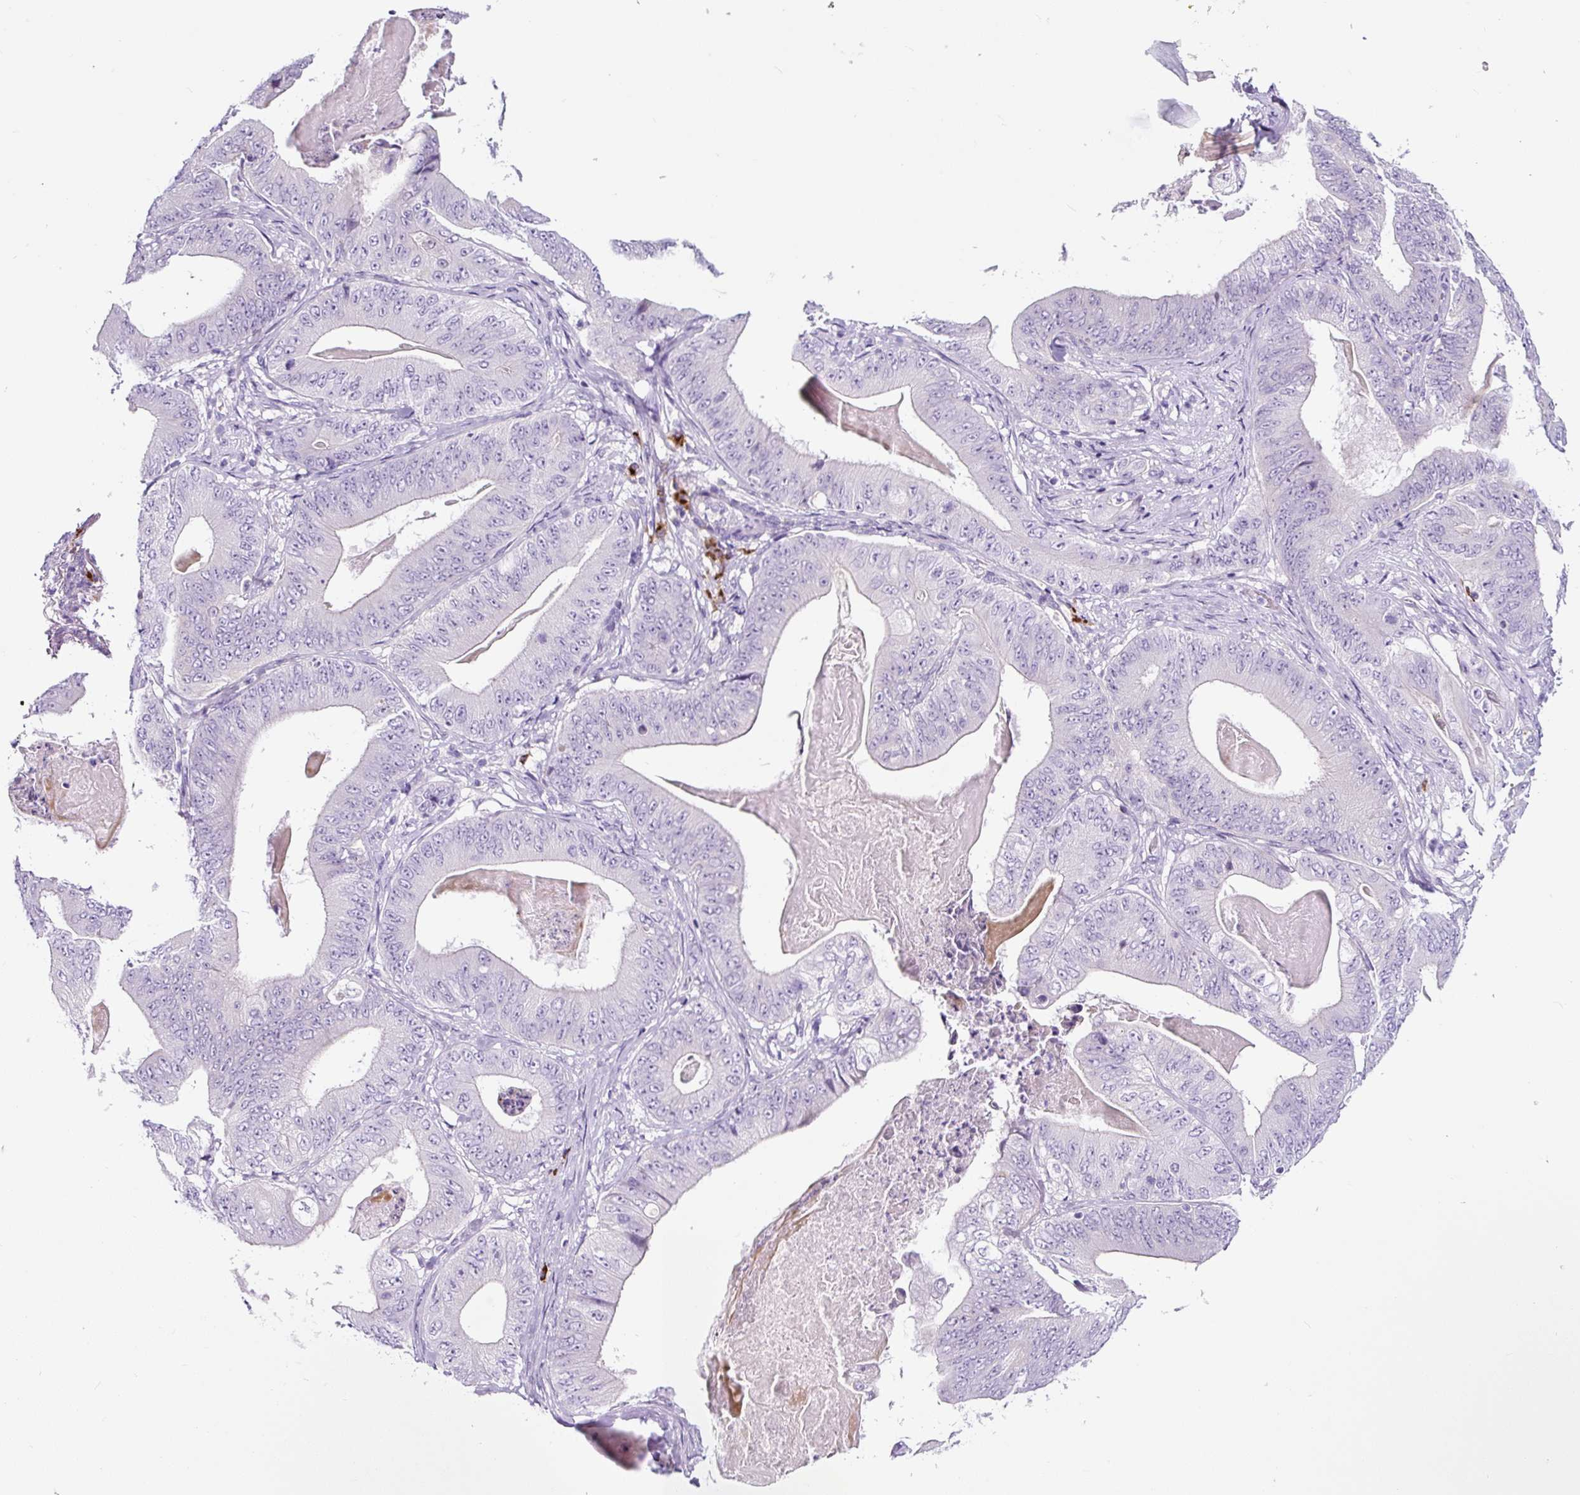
{"staining": {"intensity": "negative", "quantity": "none", "location": "none"}, "tissue": "stomach cancer", "cell_type": "Tumor cells", "image_type": "cancer", "snomed": [{"axis": "morphology", "description": "Adenocarcinoma, NOS"}, {"axis": "topography", "description": "Stomach"}], "caption": "Human stomach adenocarcinoma stained for a protein using immunohistochemistry shows no staining in tumor cells.", "gene": "RNF212B", "patient": {"sex": "female", "age": 73}}